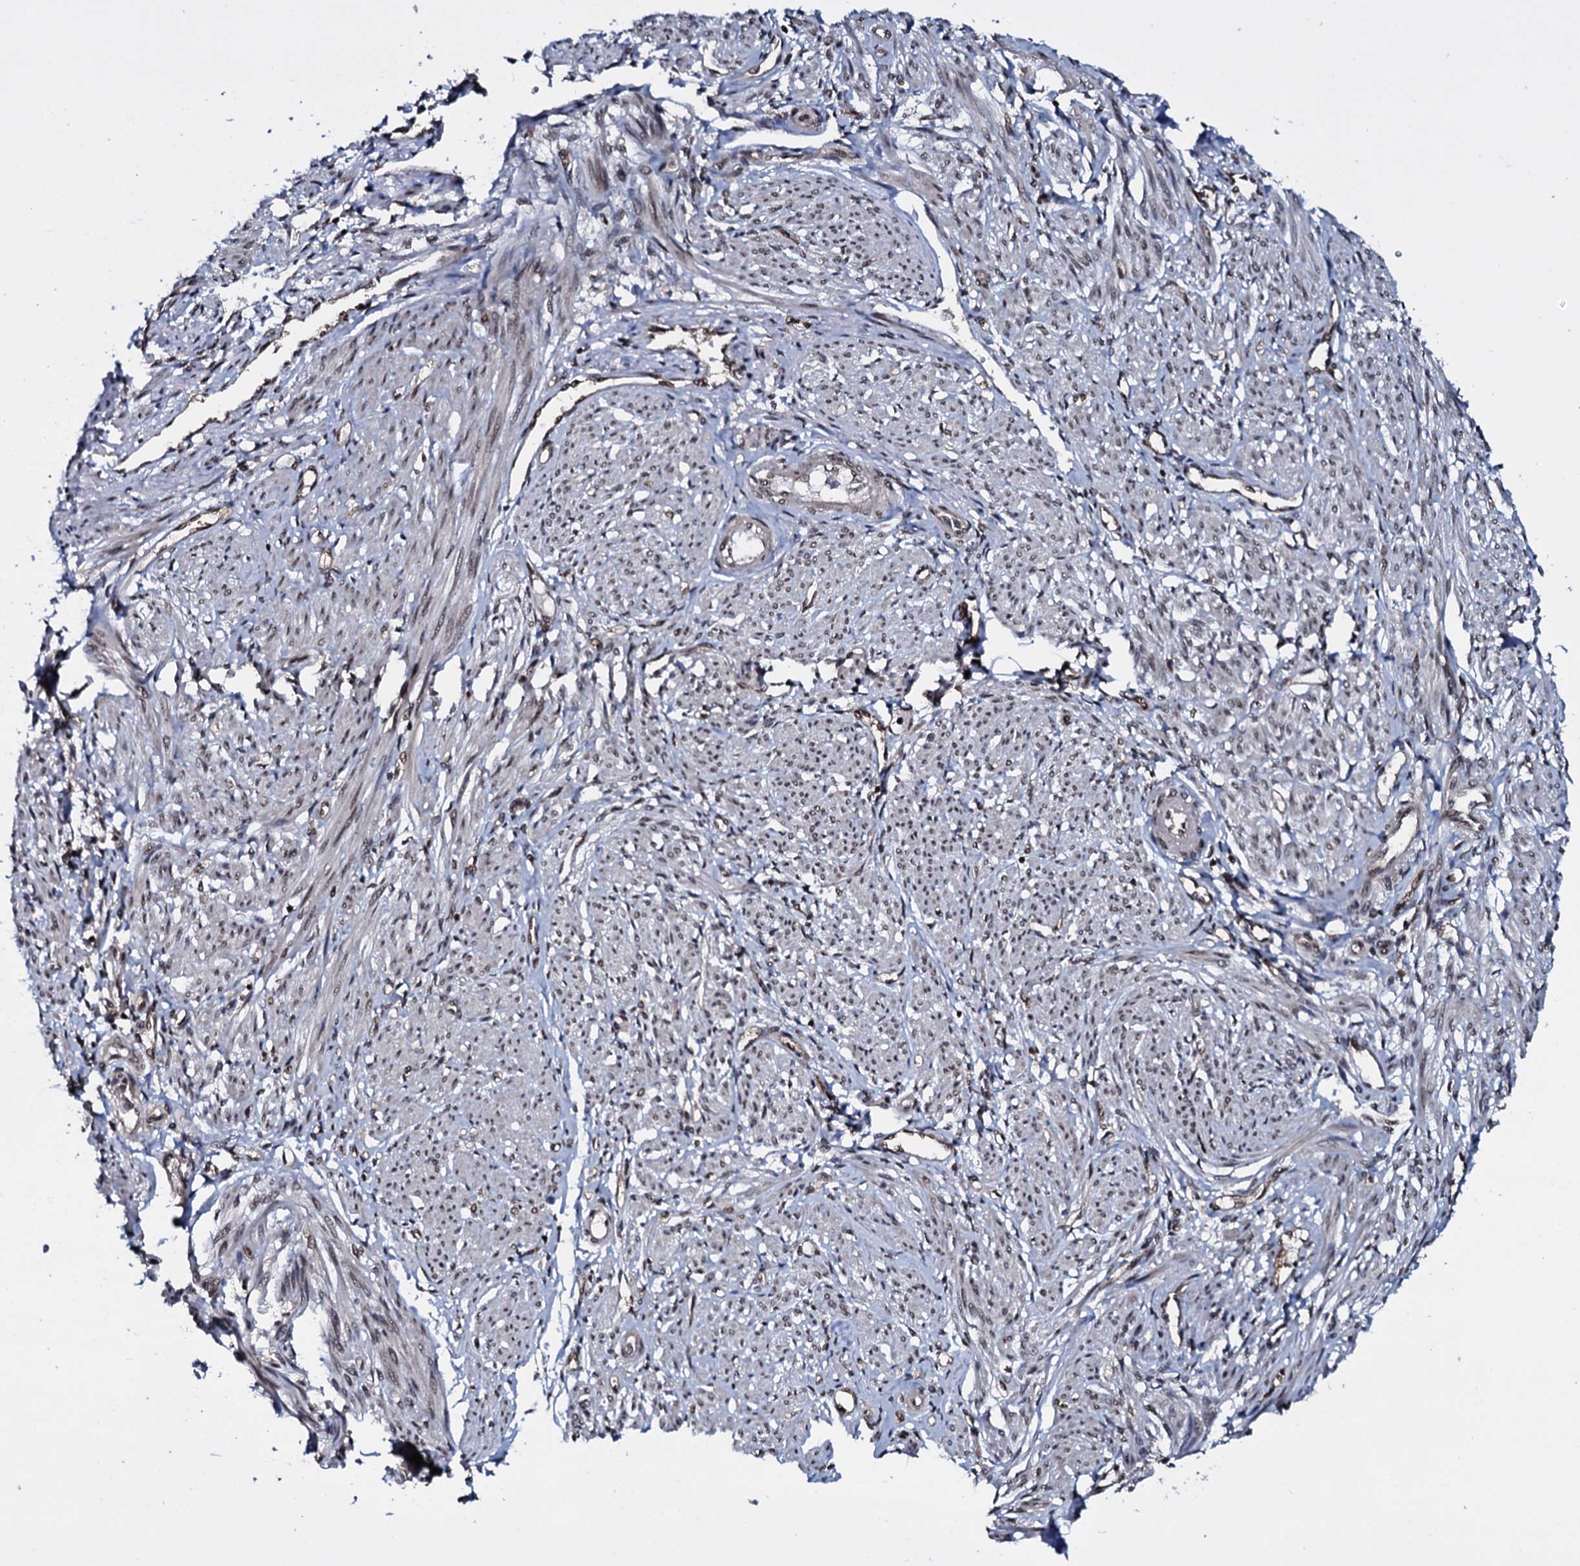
{"staining": {"intensity": "moderate", "quantity": "25%-75%", "location": "nuclear"}, "tissue": "smooth muscle", "cell_type": "Smooth muscle cells", "image_type": "normal", "snomed": [{"axis": "morphology", "description": "Normal tissue, NOS"}, {"axis": "topography", "description": "Smooth muscle"}], "caption": "This is an image of immunohistochemistry staining of normal smooth muscle, which shows moderate positivity in the nuclear of smooth muscle cells.", "gene": "HDDC3", "patient": {"sex": "female", "age": 39}}